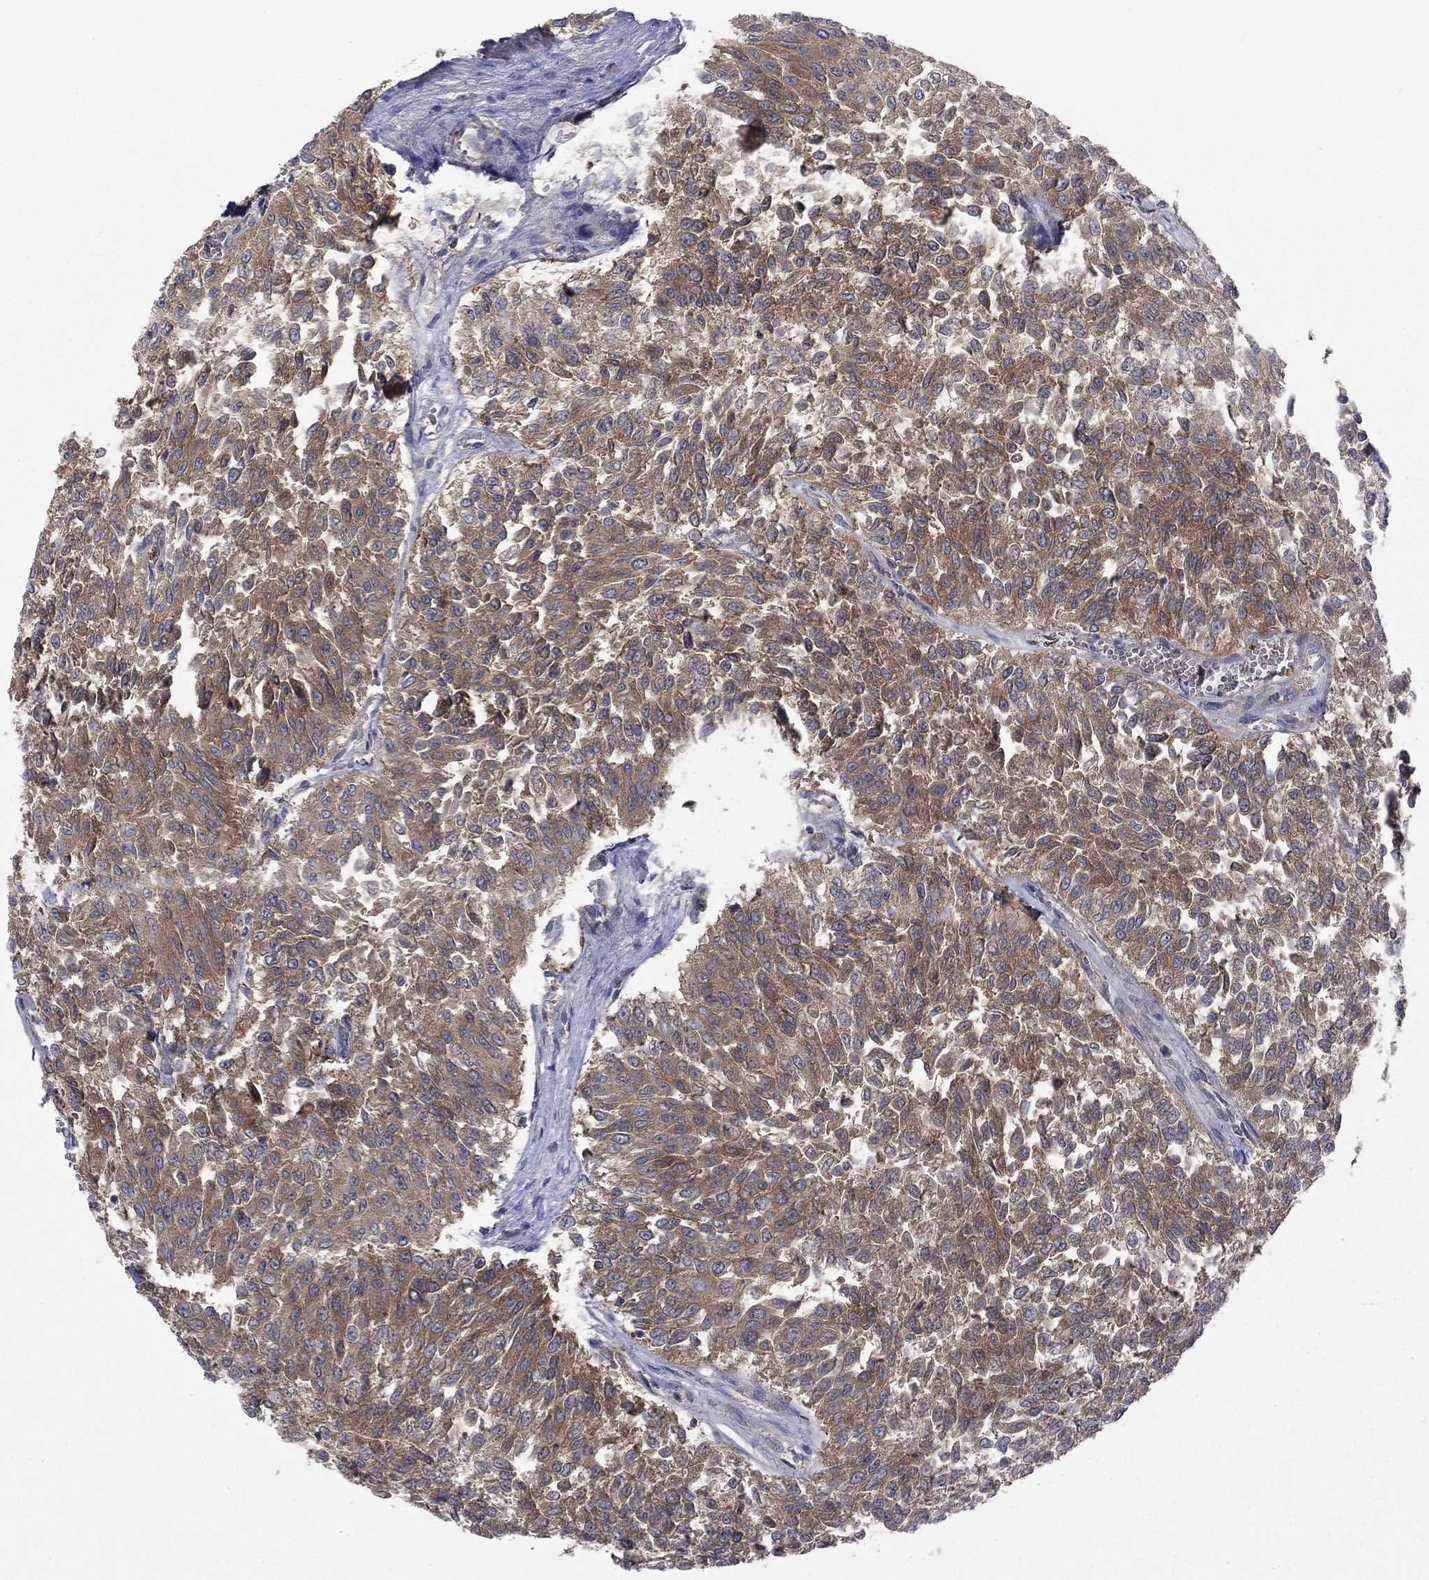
{"staining": {"intensity": "moderate", "quantity": "25%-75%", "location": "cytoplasmic/membranous"}, "tissue": "urothelial cancer", "cell_type": "Tumor cells", "image_type": "cancer", "snomed": [{"axis": "morphology", "description": "Urothelial carcinoma, Low grade"}, {"axis": "topography", "description": "Urinary bladder"}], "caption": "DAB immunohistochemical staining of urothelial cancer demonstrates moderate cytoplasmic/membranous protein positivity in about 25%-75% of tumor cells.", "gene": "RNF123", "patient": {"sex": "male", "age": 78}}